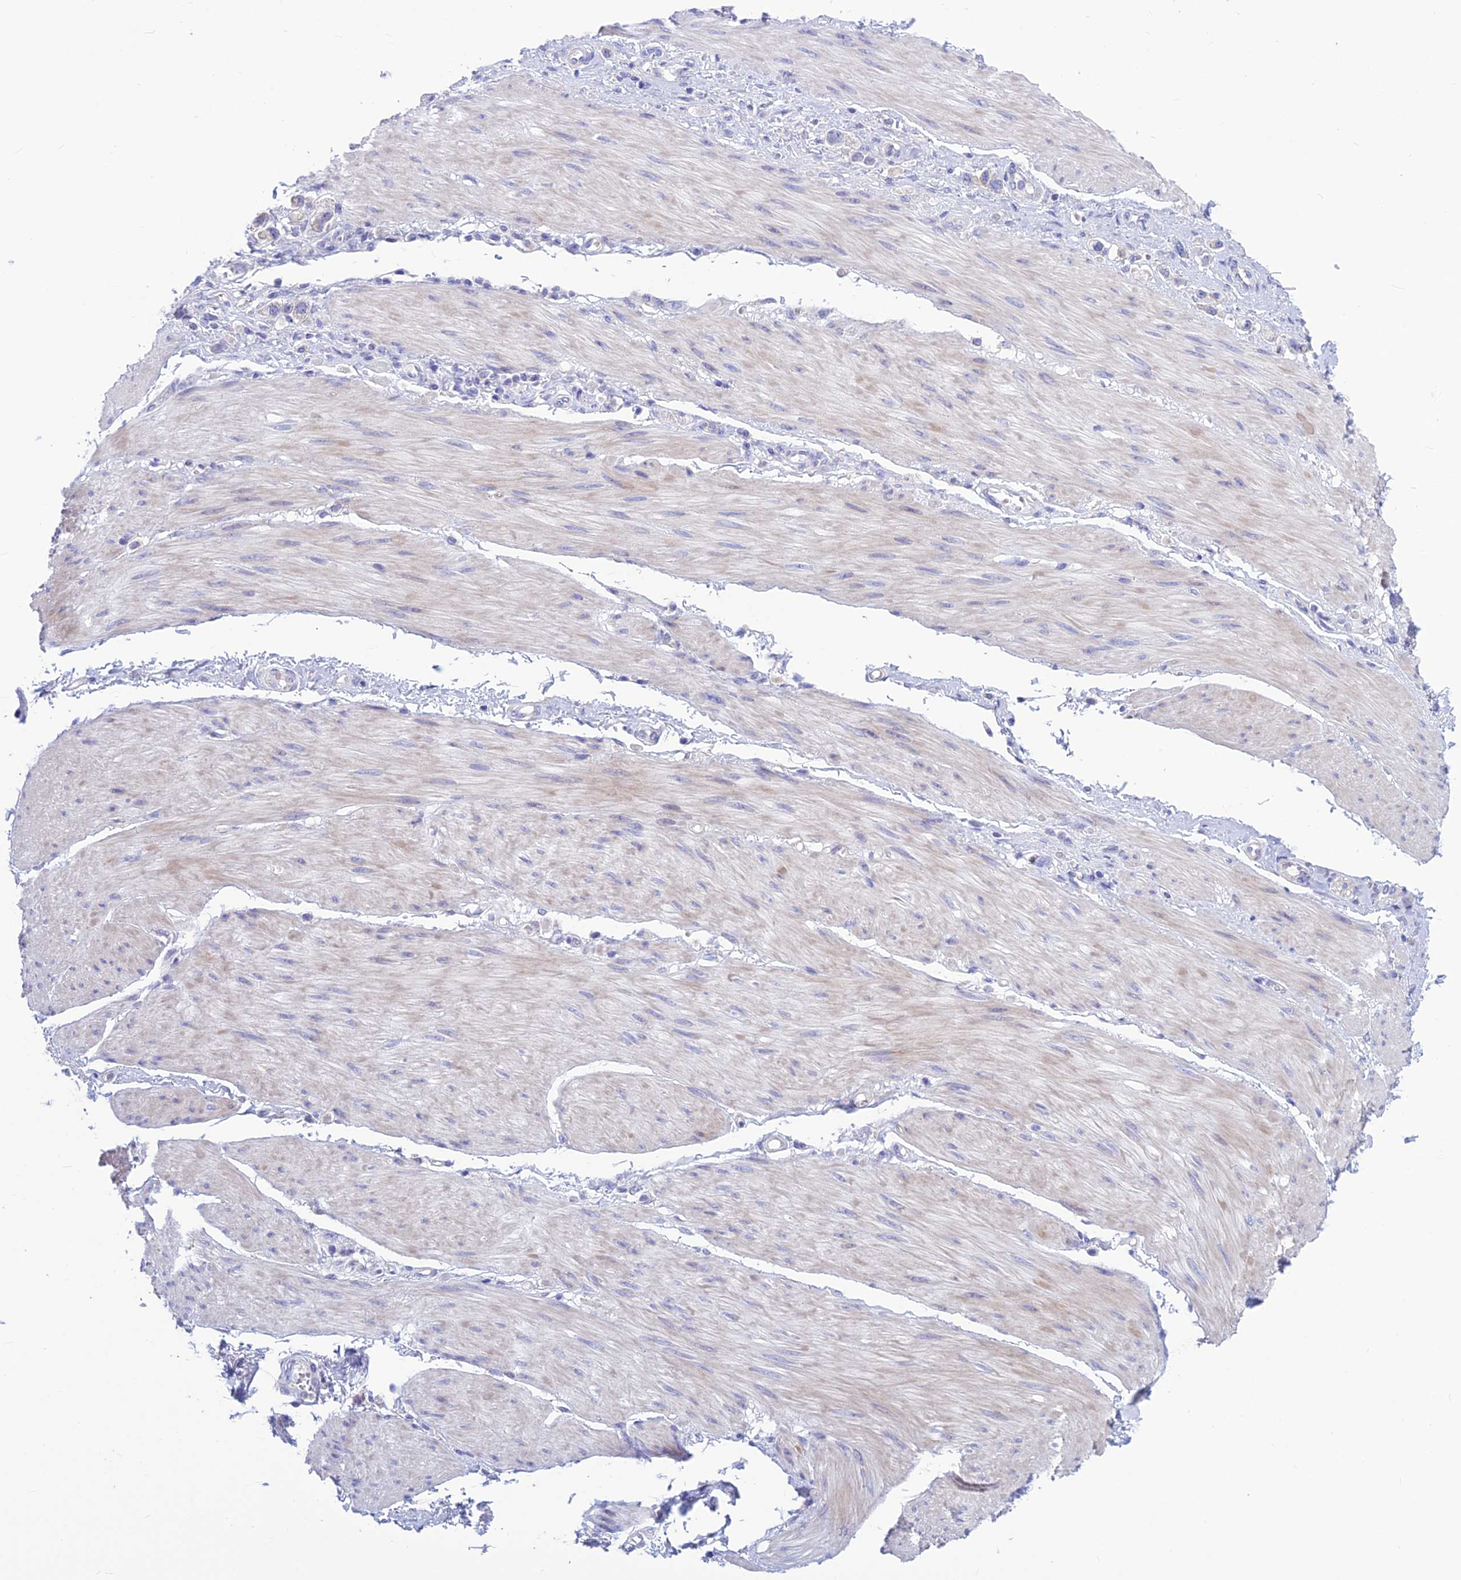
{"staining": {"intensity": "negative", "quantity": "none", "location": "none"}, "tissue": "stomach cancer", "cell_type": "Tumor cells", "image_type": "cancer", "snomed": [{"axis": "morphology", "description": "Adenocarcinoma, NOS"}, {"axis": "topography", "description": "Stomach"}], "caption": "The image displays no staining of tumor cells in stomach cancer.", "gene": "BHMT2", "patient": {"sex": "female", "age": 65}}